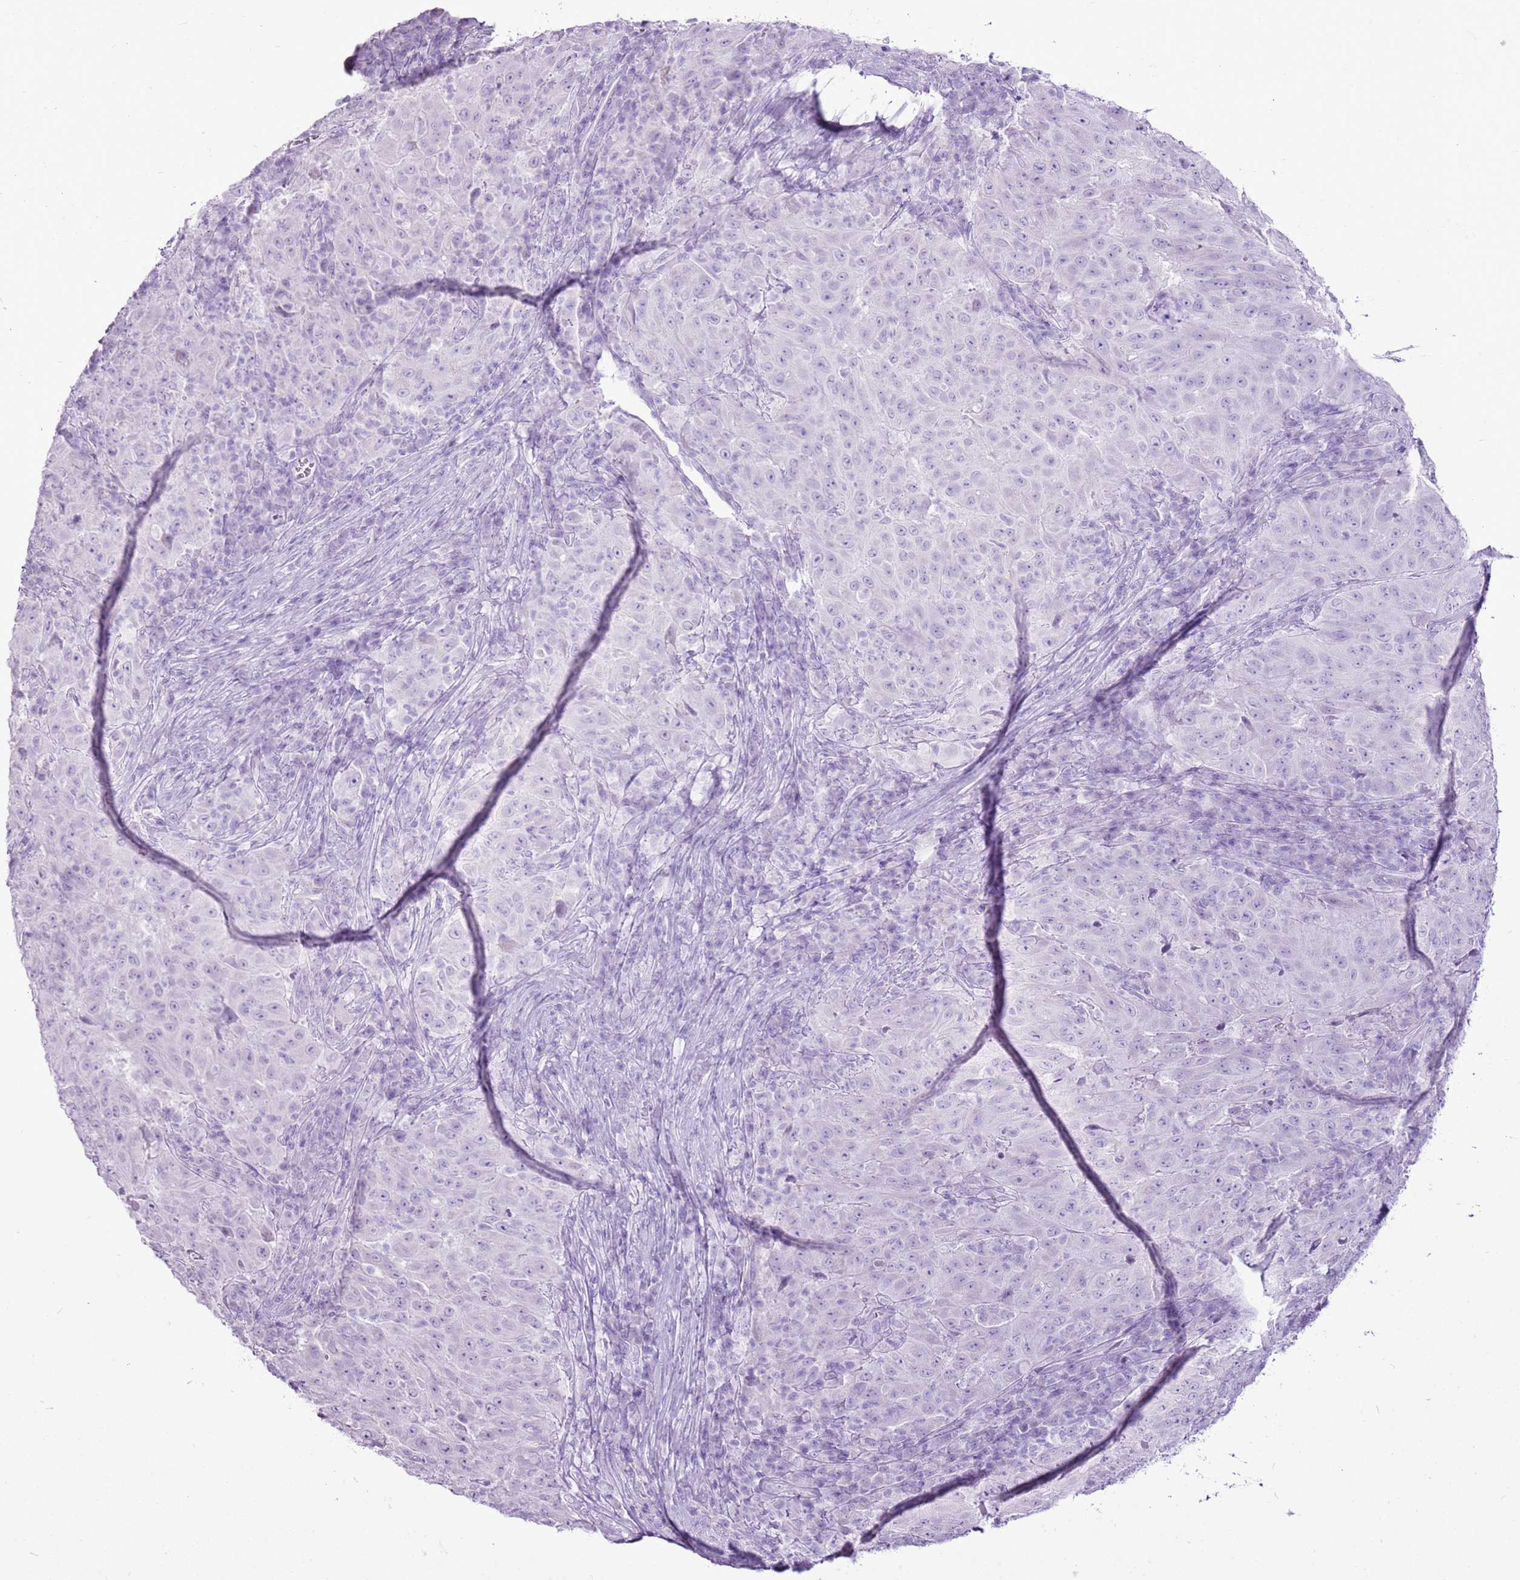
{"staining": {"intensity": "negative", "quantity": "none", "location": "none"}, "tissue": "pancreatic cancer", "cell_type": "Tumor cells", "image_type": "cancer", "snomed": [{"axis": "morphology", "description": "Adenocarcinoma, NOS"}, {"axis": "topography", "description": "Pancreas"}], "caption": "Immunohistochemical staining of pancreatic adenocarcinoma shows no significant positivity in tumor cells. The staining was performed using DAB to visualize the protein expression in brown, while the nuclei were stained in blue with hematoxylin (Magnification: 20x).", "gene": "CNFN", "patient": {"sex": "male", "age": 63}}